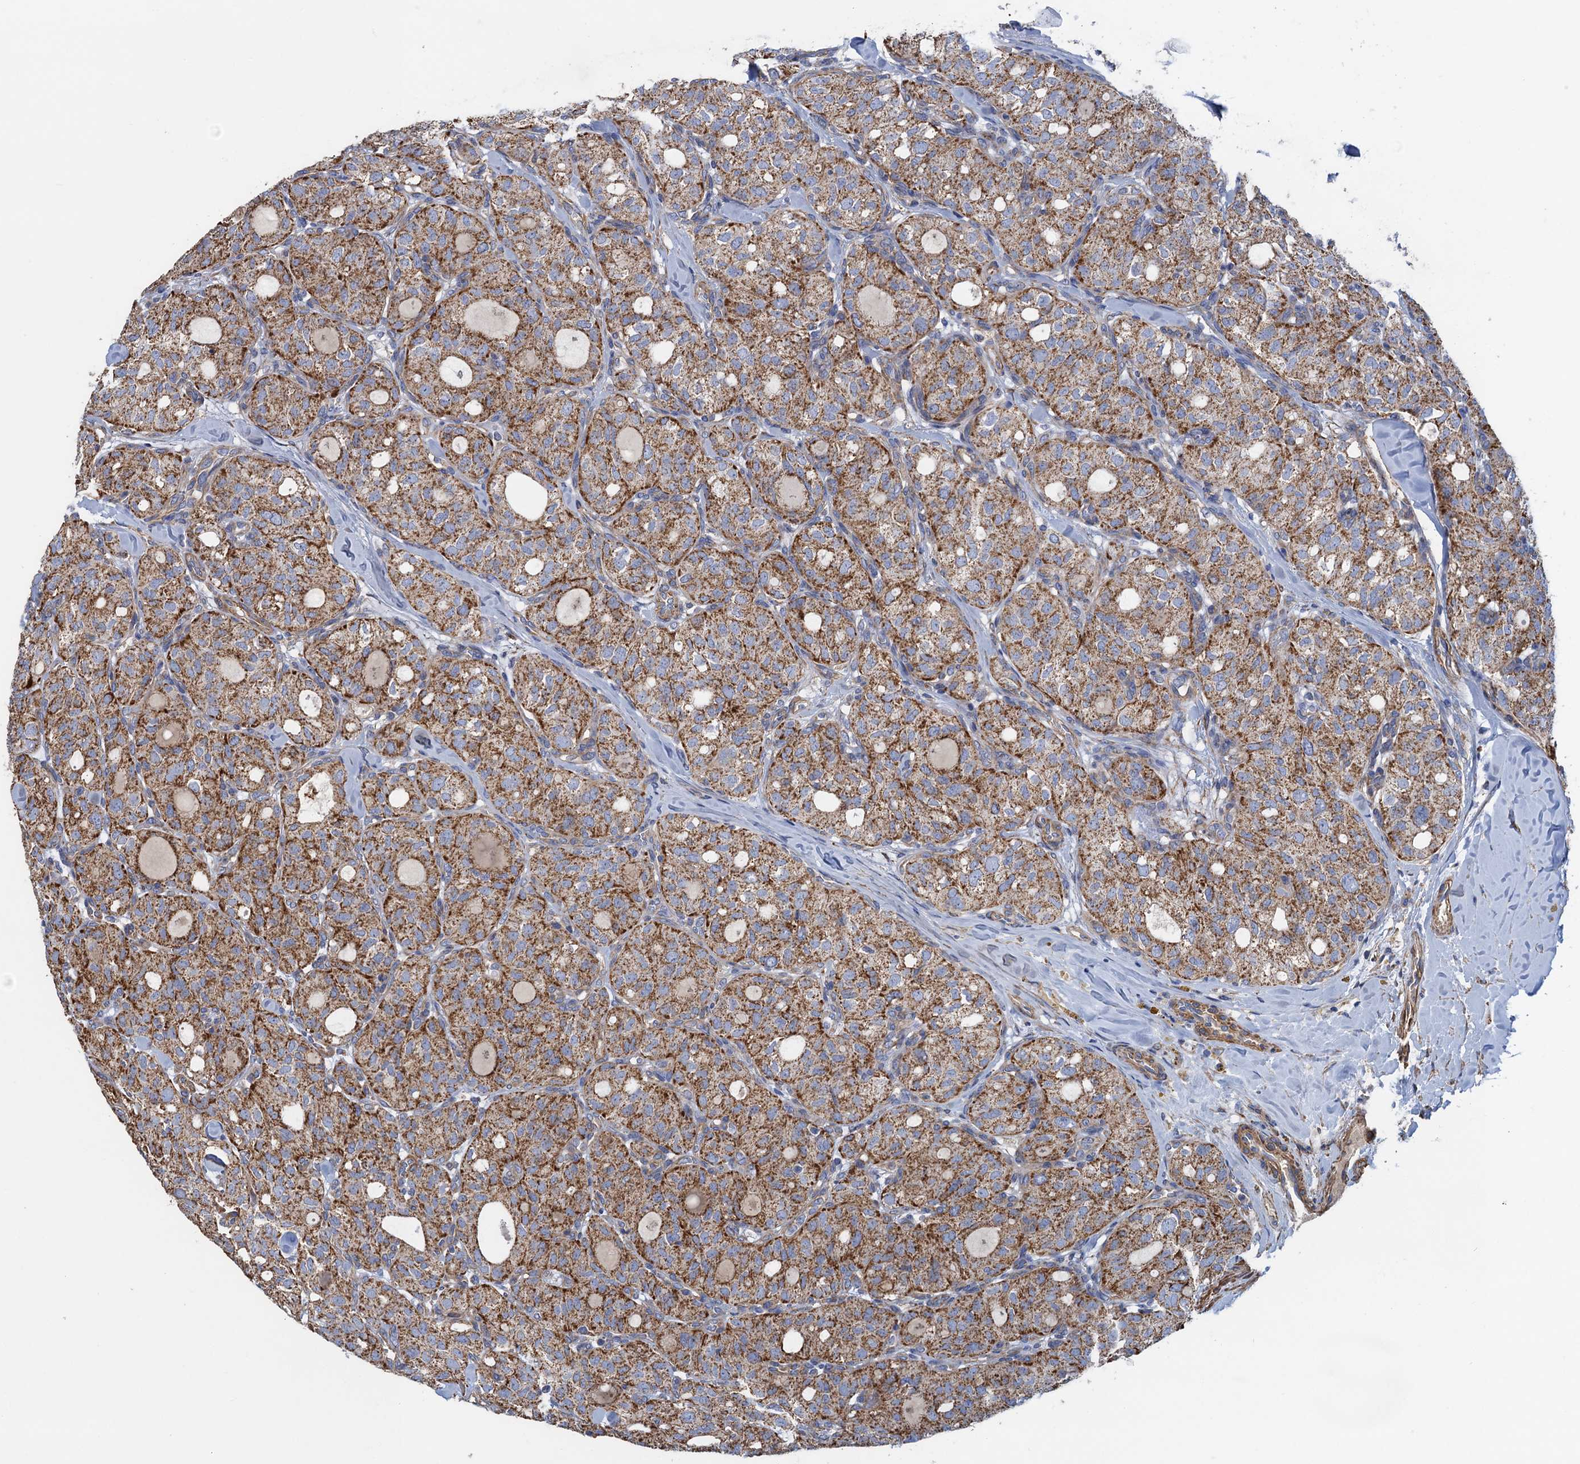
{"staining": {"intensity": "moderate", "quantity": ">75%", "location": "cytoplasmic/membranous"}, "tissue": "thyroid cancer", "cell_type": "Tumor cells", "image_type": "cancer", "snomed": [{"axis": "morphology", "description": "Follicular adenoma carcinoma, NOS"}, {"axis": "topography", "description": "Thyroid gland"}], "caption": "An IHC micrograph of tumor tissue is shown. Protein staining in brown shows moderate cytoplasmic/membranous positivity in thyroid follicular adenoma carcinoma within tumor cells. The protein is shown in brown color, while the nuclei are stained blue.", "gene": "GCSH", "patient": {"sex": "male", "age": 75}}